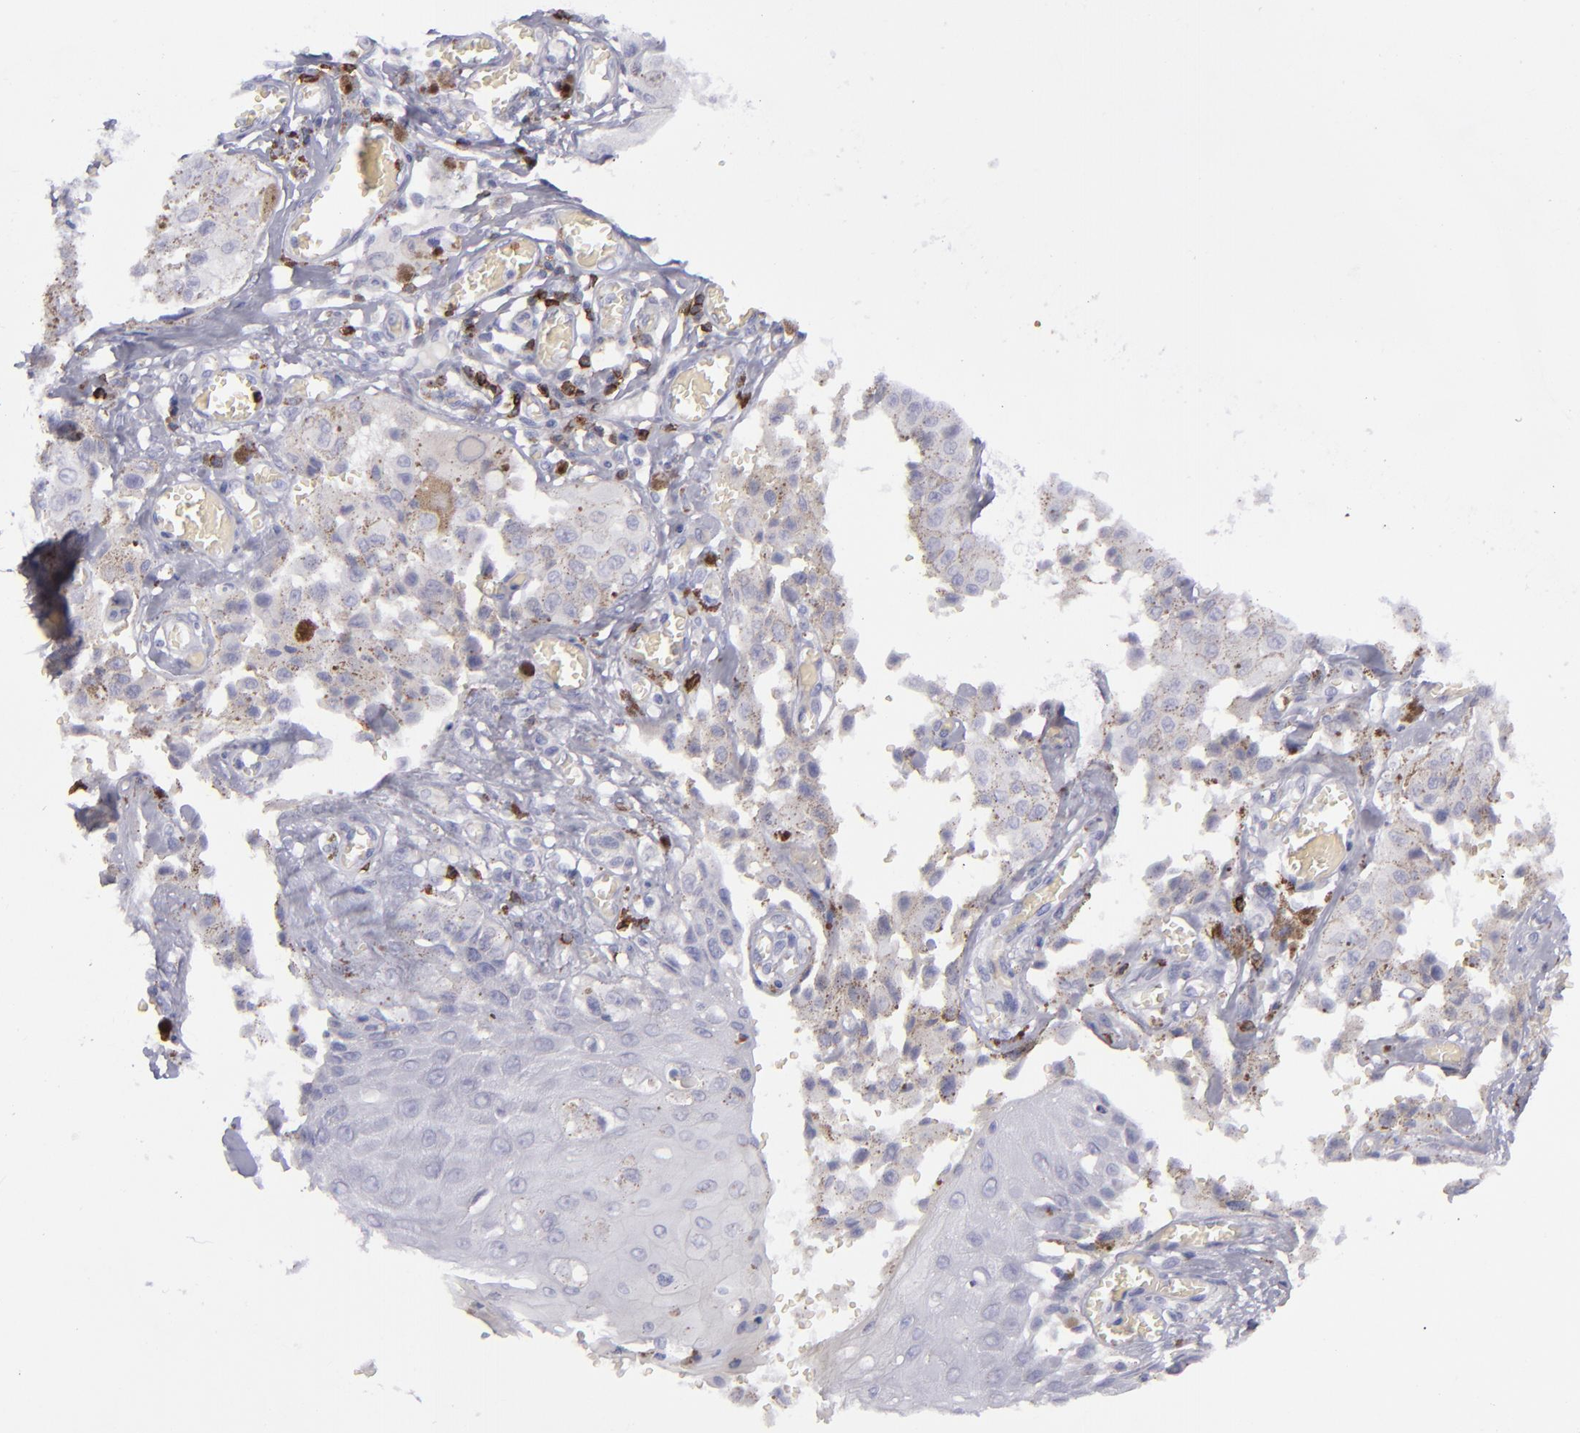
{"staining": {"intensity": "negative", "quantity": "none", "location": "none"}, "tissue": "melanoma", "cell_type": "Tumor cells", "image_type": "cancer", "snomed": [{"axis": "morphology", "description": "Malignant melanoma, NOS"}, {"axis": "topography", "description": "Skin"}], "caption": "This histopathology image is of malignant melanoma stained with immunohistochemistry (IHC) to label a protein in brown with the nuclei are counter-stained blue. There is no expression in tumor cells.", "gene": "CD27", "patient": {"sex": "female", "age": 82}}